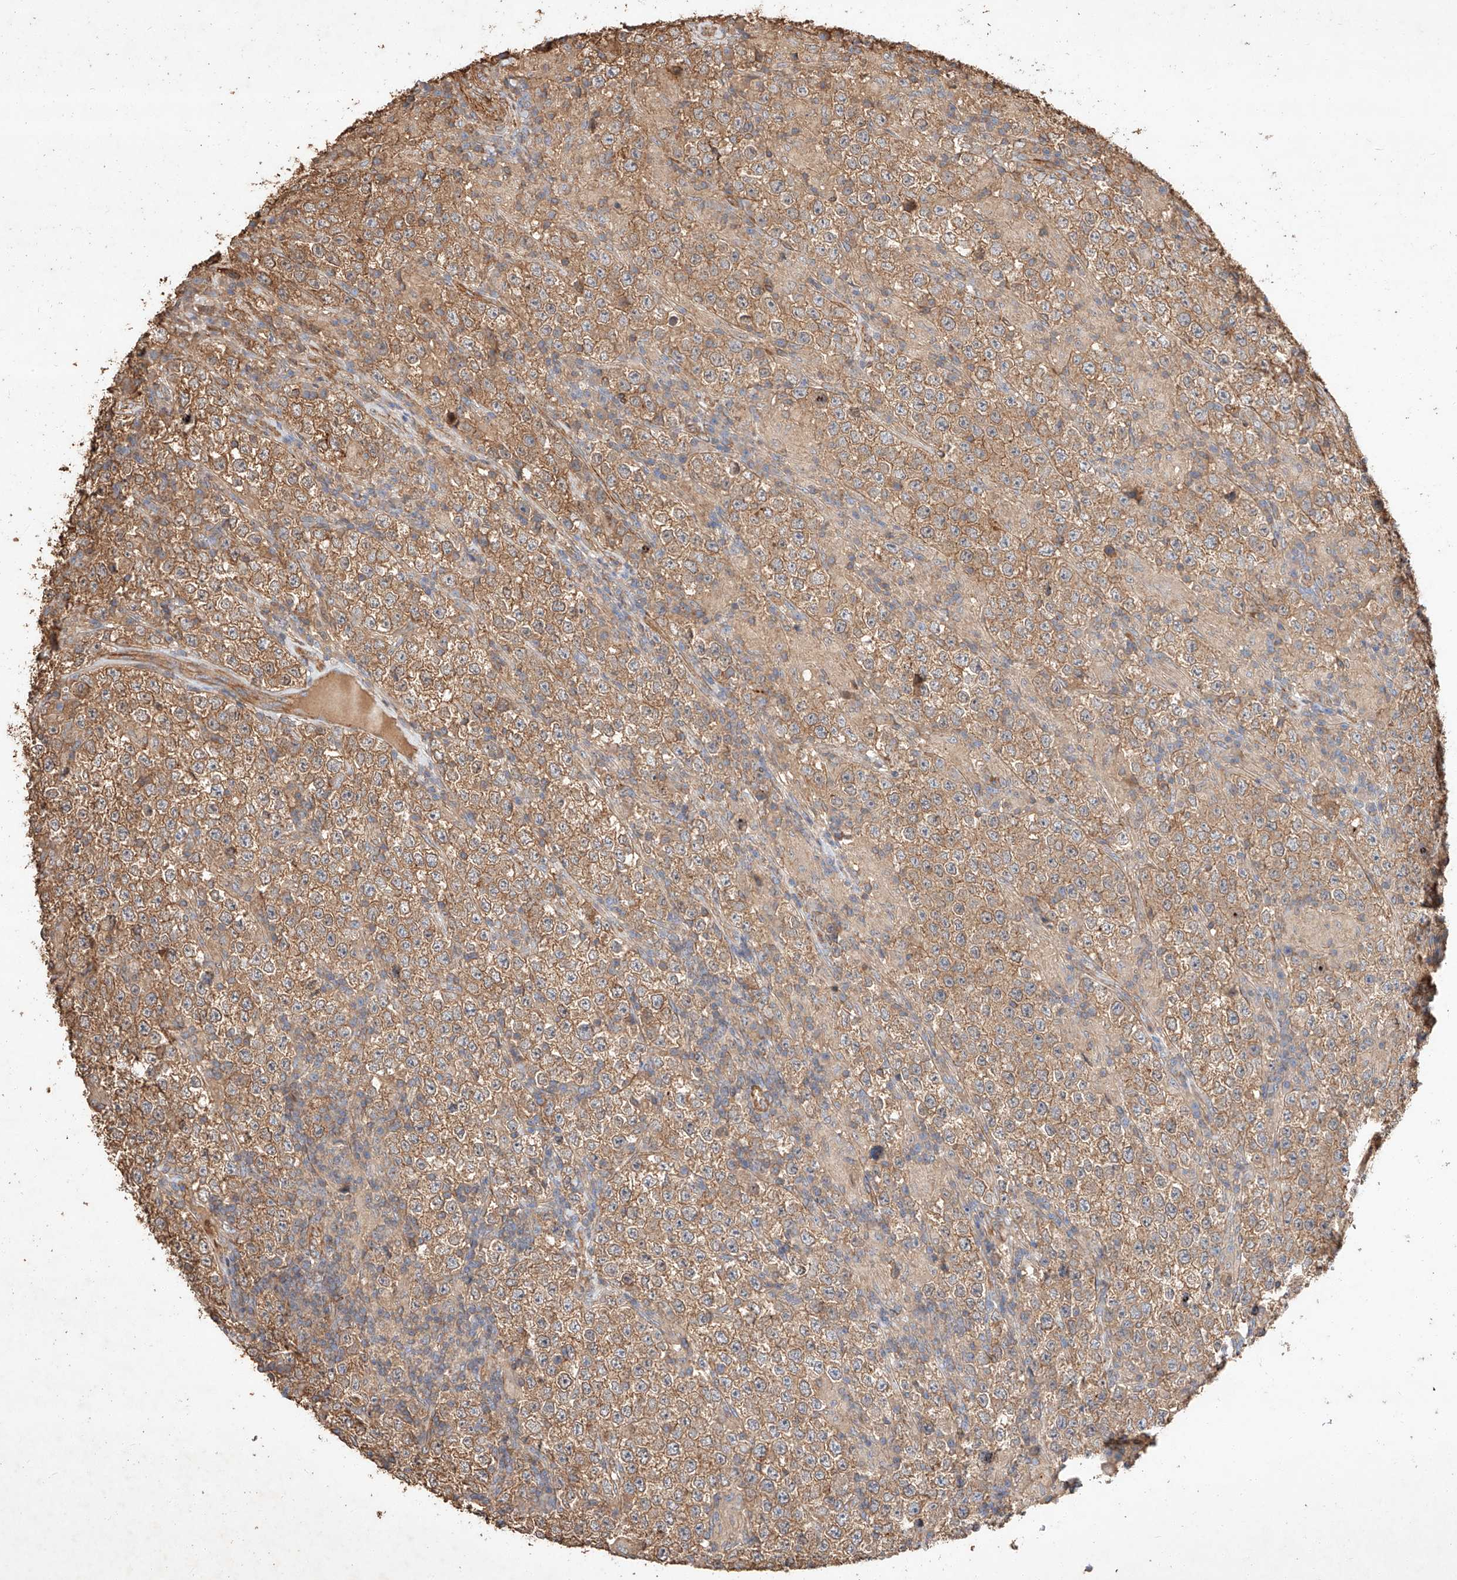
{"staining": {"intensity": "moderate", "quantity": ">75%", "location": "cytoplasmic/membranous"}, "tissue": "testis cancer", "cell_type": "Tumor cells", "image_type": "cancer", "snomed": [{"axis": "morphology", "description": "Normal tissue, NOS"}, {"axis": "morphology", "description": "Urothelial carcinoma, High grade"}, {"axis": "morphology", "description": "Seminoma, NOS"}, {"axis": "morphology", "description": "Carcinoma, Embryonal, NOS"}, {"axis": "topography", "description": "Urinary bladder"}, {"axis": "topography", "description": "Testis"}], "caption": "Moderate cytoplasmic/membranous expression is present in approximately >75% of tumor cells in testis cancer (urothelial carcinoma (high-grade)).", "gene": "GHDC", "patient": {"sex": "male", "age": 41}}